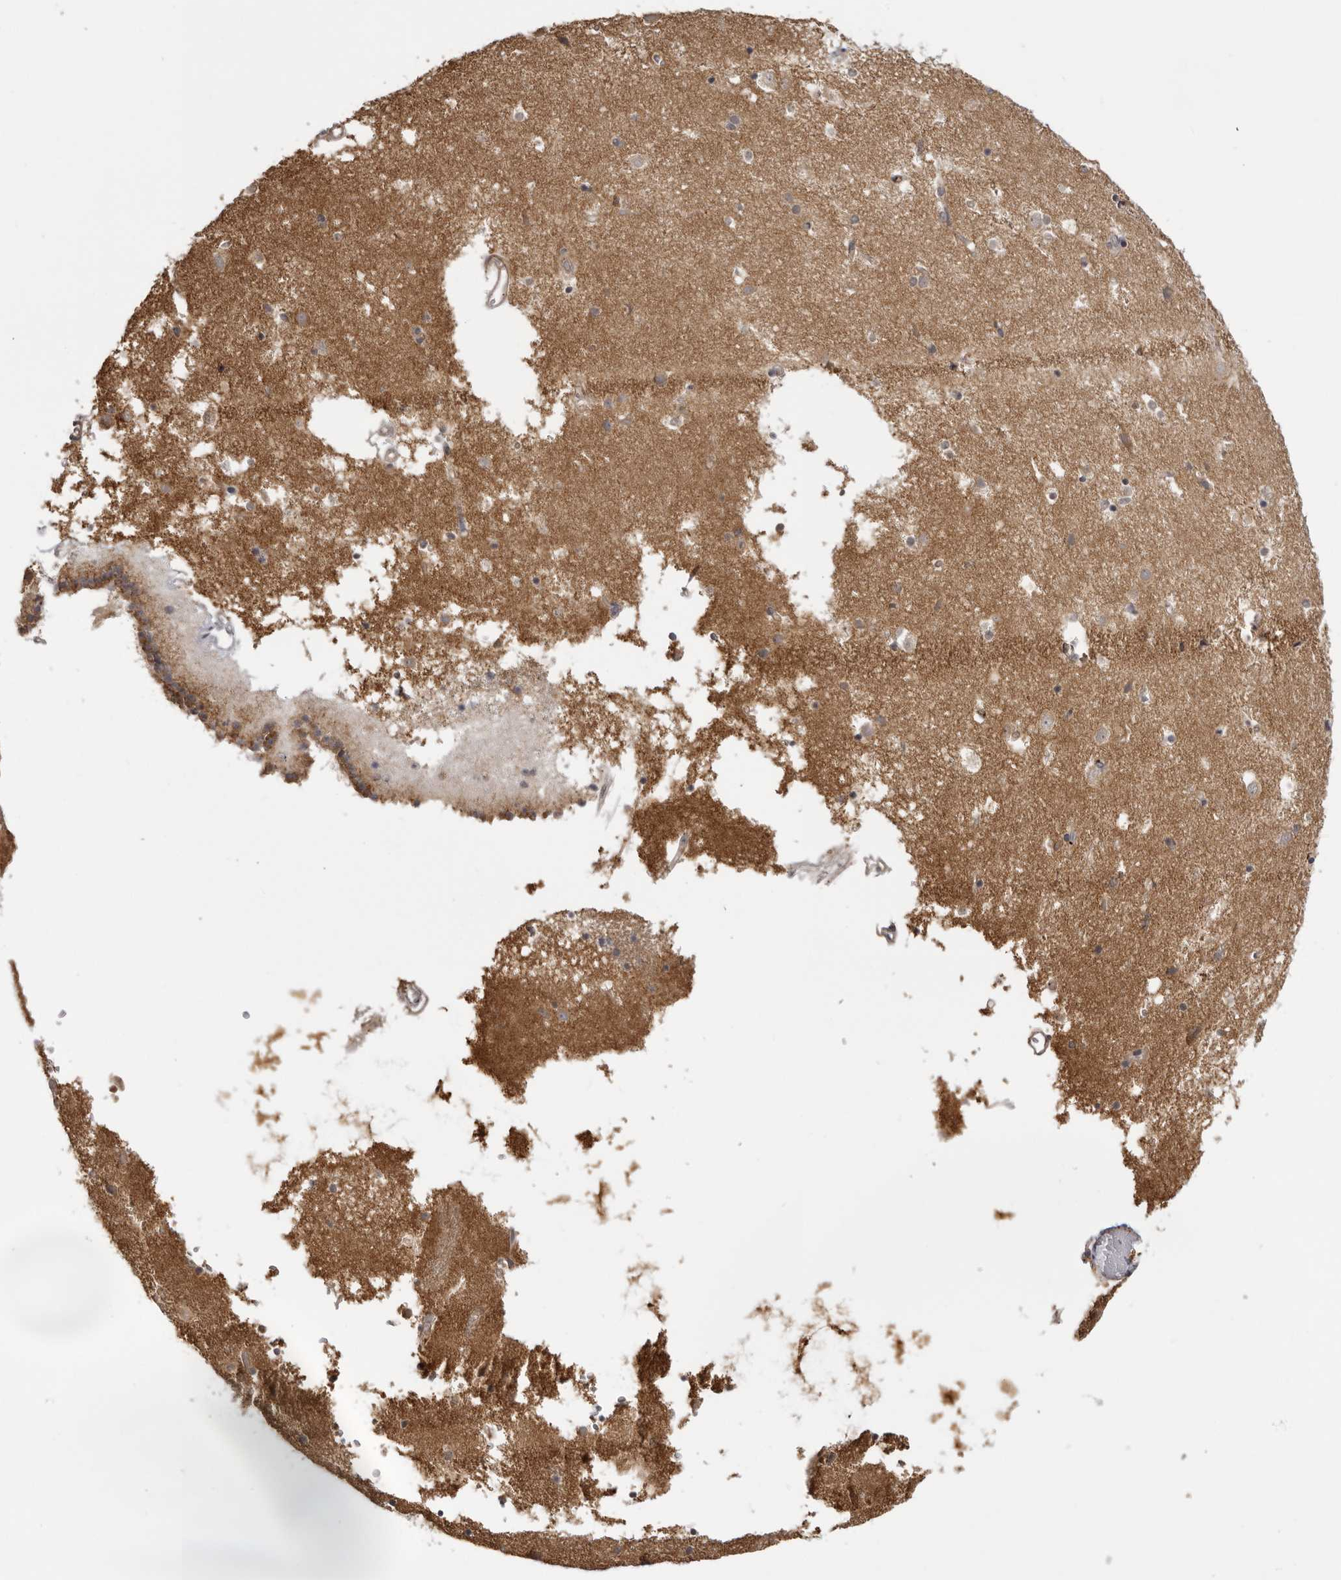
{"staining": {"intensity": "weak", "quantity": "<25%", "location": "cytoplasmic/membranous"}, "tissue": "caudate", "cell_type": "Glial cells", "image_type": "normal", "snomed": [{"axis": "morphology", "description": "Normal tissue, NOS"}, {"axis": "topography", "description": "Lateral ventricle wall"}], "caption": "An image of human caudate is negative for staining in glial cells. Brightfield microscopy of immunohistochemistry stained with DAB (3,3'-diaminobenzidine) (brown) and hematoxylin (blue), captured at high magnification.", "gene": "PLEKHF2", "patient": {"sex": "male", "age": 70}}